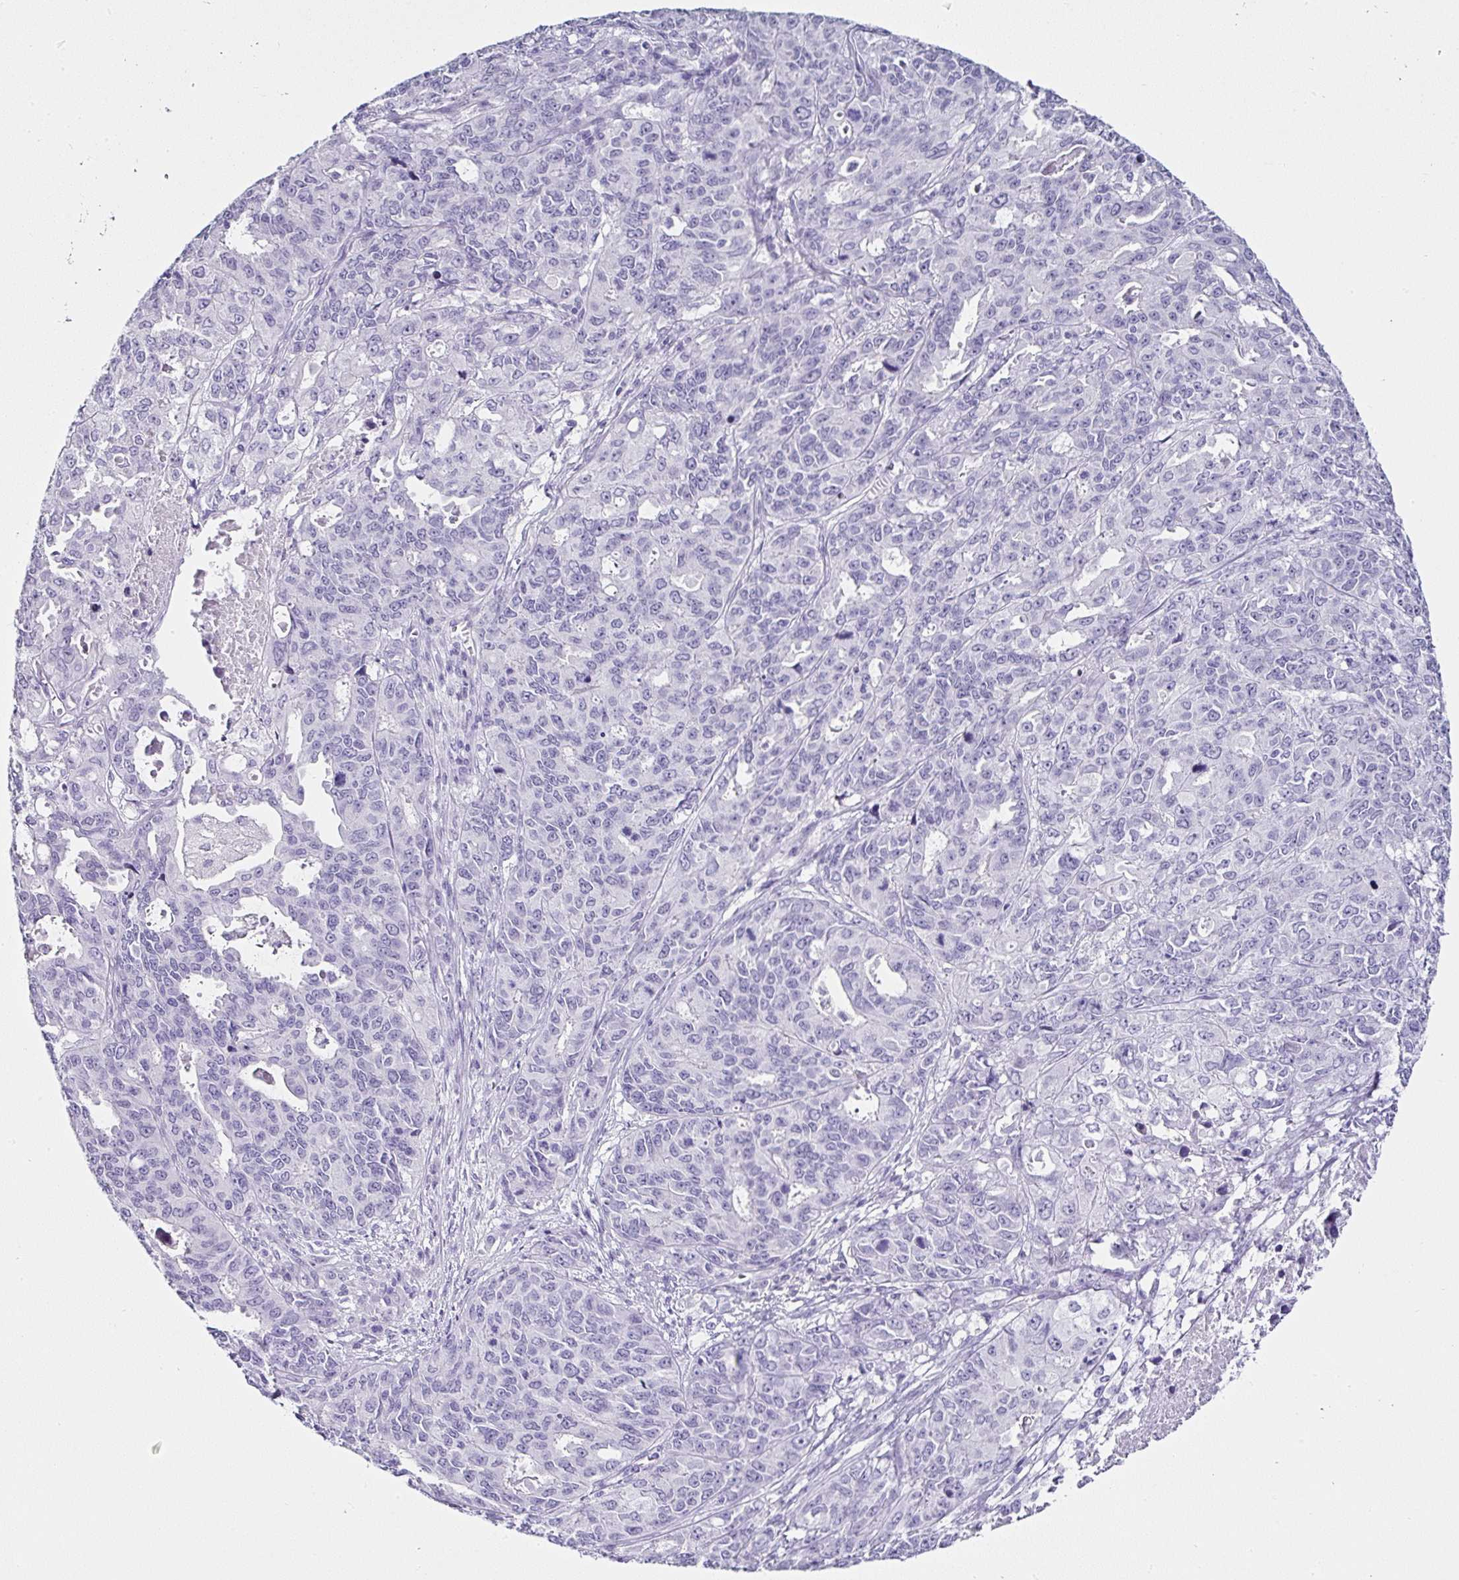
{"staining": {"intensity": "negative", "quantity": "none", "location": "none"}, "tissue": "endometrial cancer", "cell_type": "Tumor cells", "image_type": "cancer", "snomed": [{"axis": "morphology", "description": "Adenocarcinoma, NOS"}, {"axis": "topography", "description": "Uterus"}], "caption": "Endometrial cancer stained for a protein using immunohistochemistry (IHC) demonstrates no expression tumor cells.", "gene": "SERPINB3", "patient": {"sex": "female", "age": 79}}